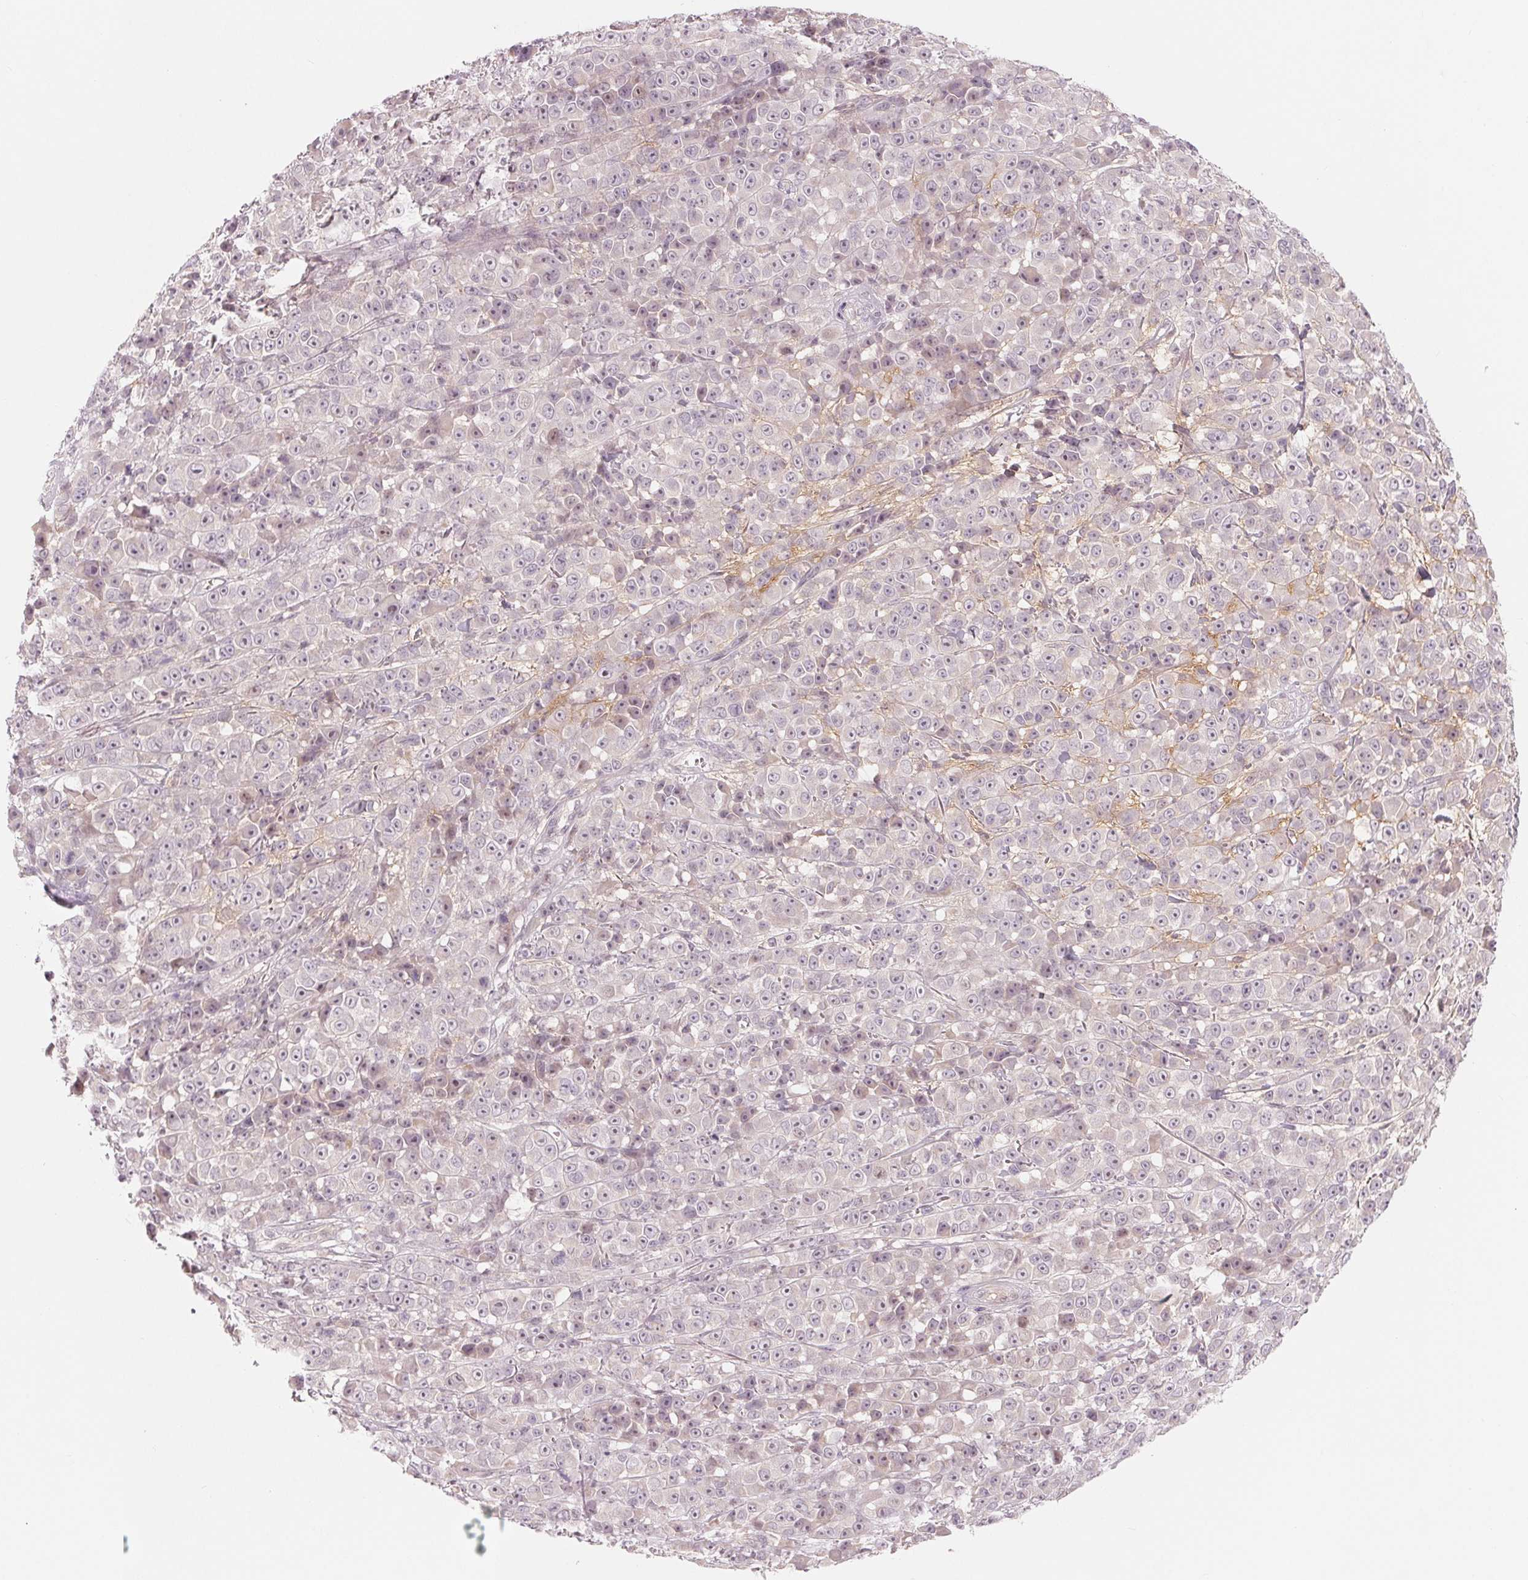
{"staining": {"intensity": "negative", "quantity": "none", "location": "none"}, "tissue": "melanoma", "cell_type": "Tumor cells", "image_type": "cancer", "snomed": [{"axis": "morphology", "description": "Malignant melanoma, NOS"}, {"axis": "topography", "description": "Skin"}, {"axis": "topography", "description": "Skin of back"}], "caption": "The image demonstrates no significant positivity in tumor cells of malignant melanoma.", "gene": "DENND2C", "patient": {"sex": "male", "age": 91}}